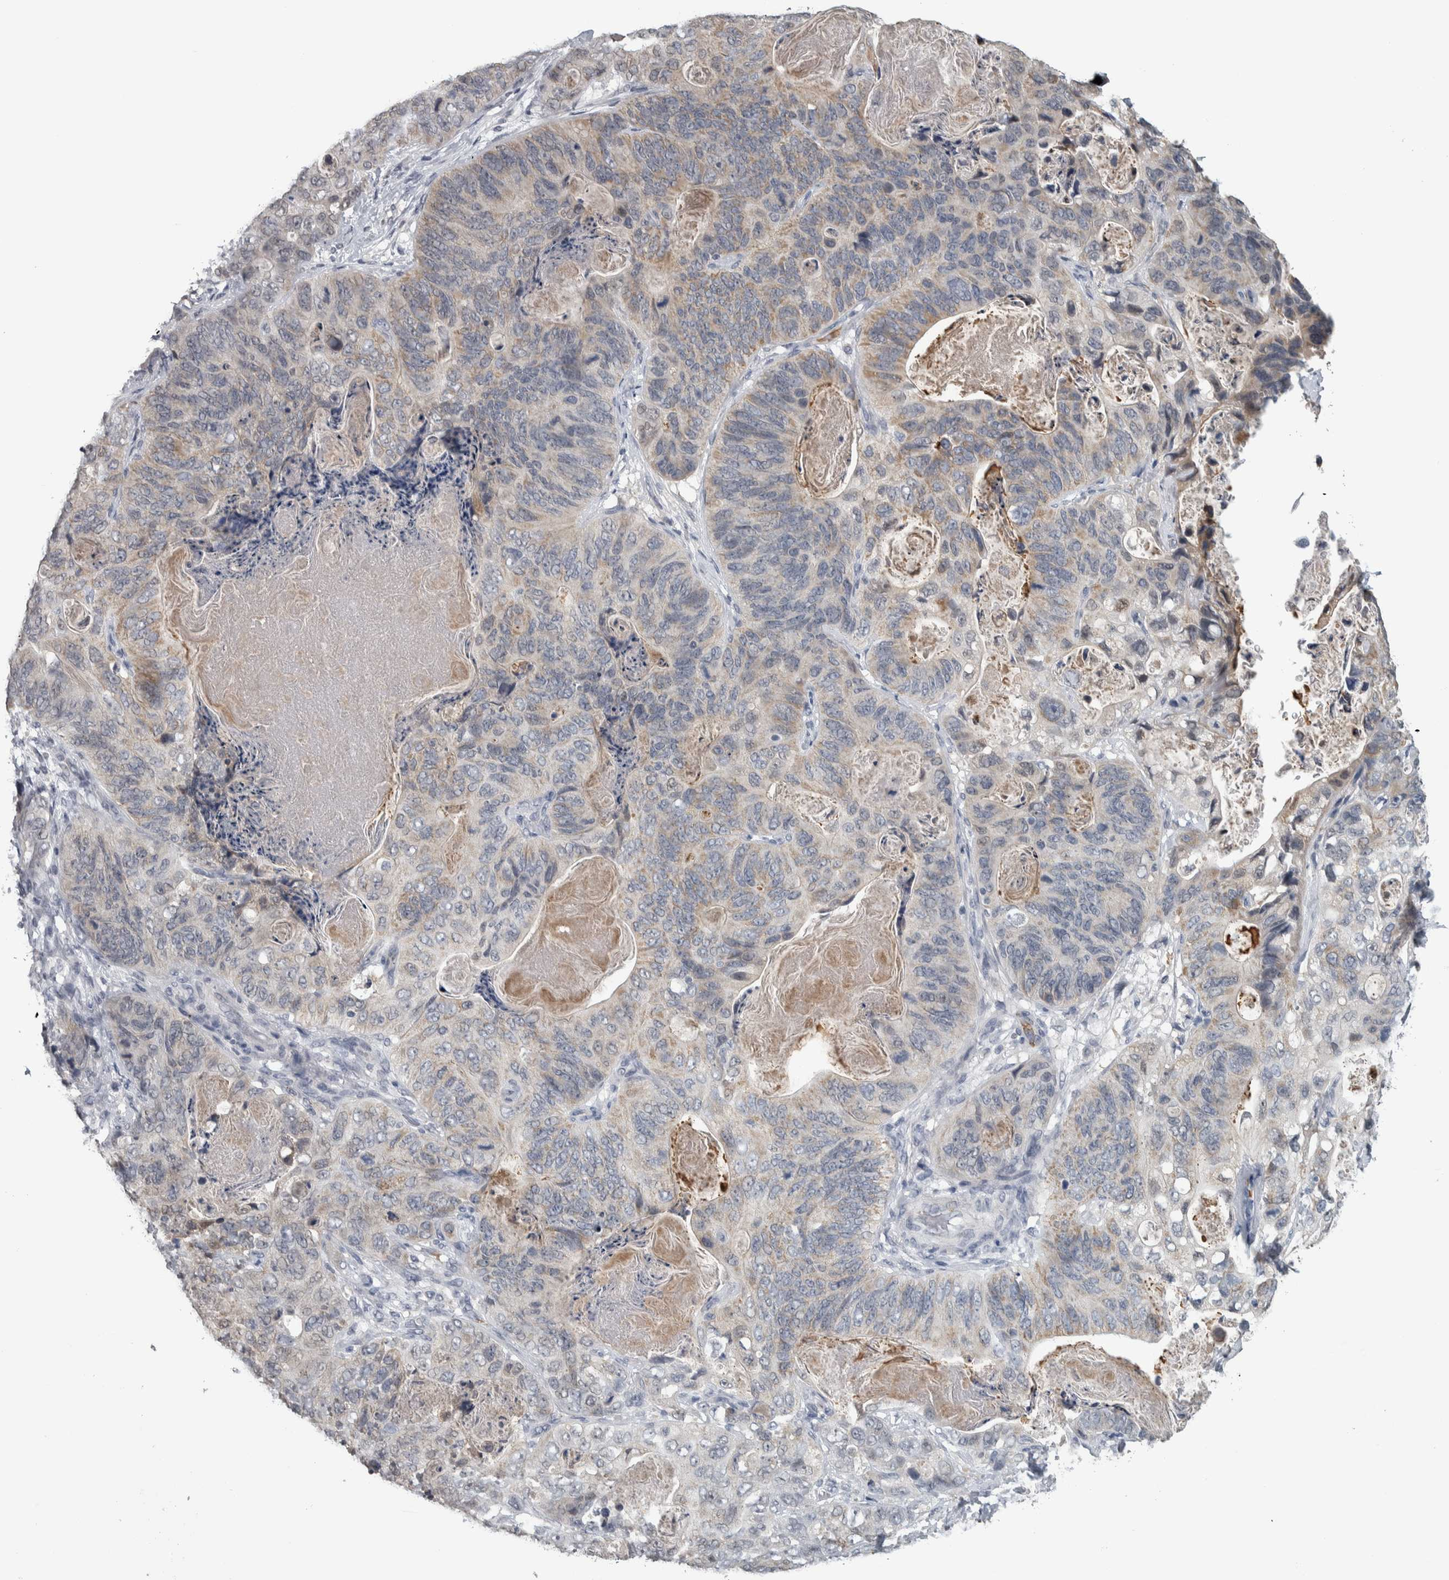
{"staining": {"intensity": "weak", "quantity": "<25%", "location": "cytoplasmic/membranous"}, "tissue": "stomach cancer", "cell_type": "Tumor cells", "image_type": "cancer", "snomed": [{"axis": "morphology", "description": "Normal tissue, NOS"}, {"axis": "morphology", "description": "Adenocarcinoma, NOS"}, {"axis": "topography", "description": "Stomach"}], "caption": "An immunohistochemistry (IHC) photomicrograph of stomach adenocarcinoma is shown. There is no staining in tumor cells of stomach adenocarcinoma.", "gene": "CAVIN4", "patient": {"sex": "female", "age": 89}}